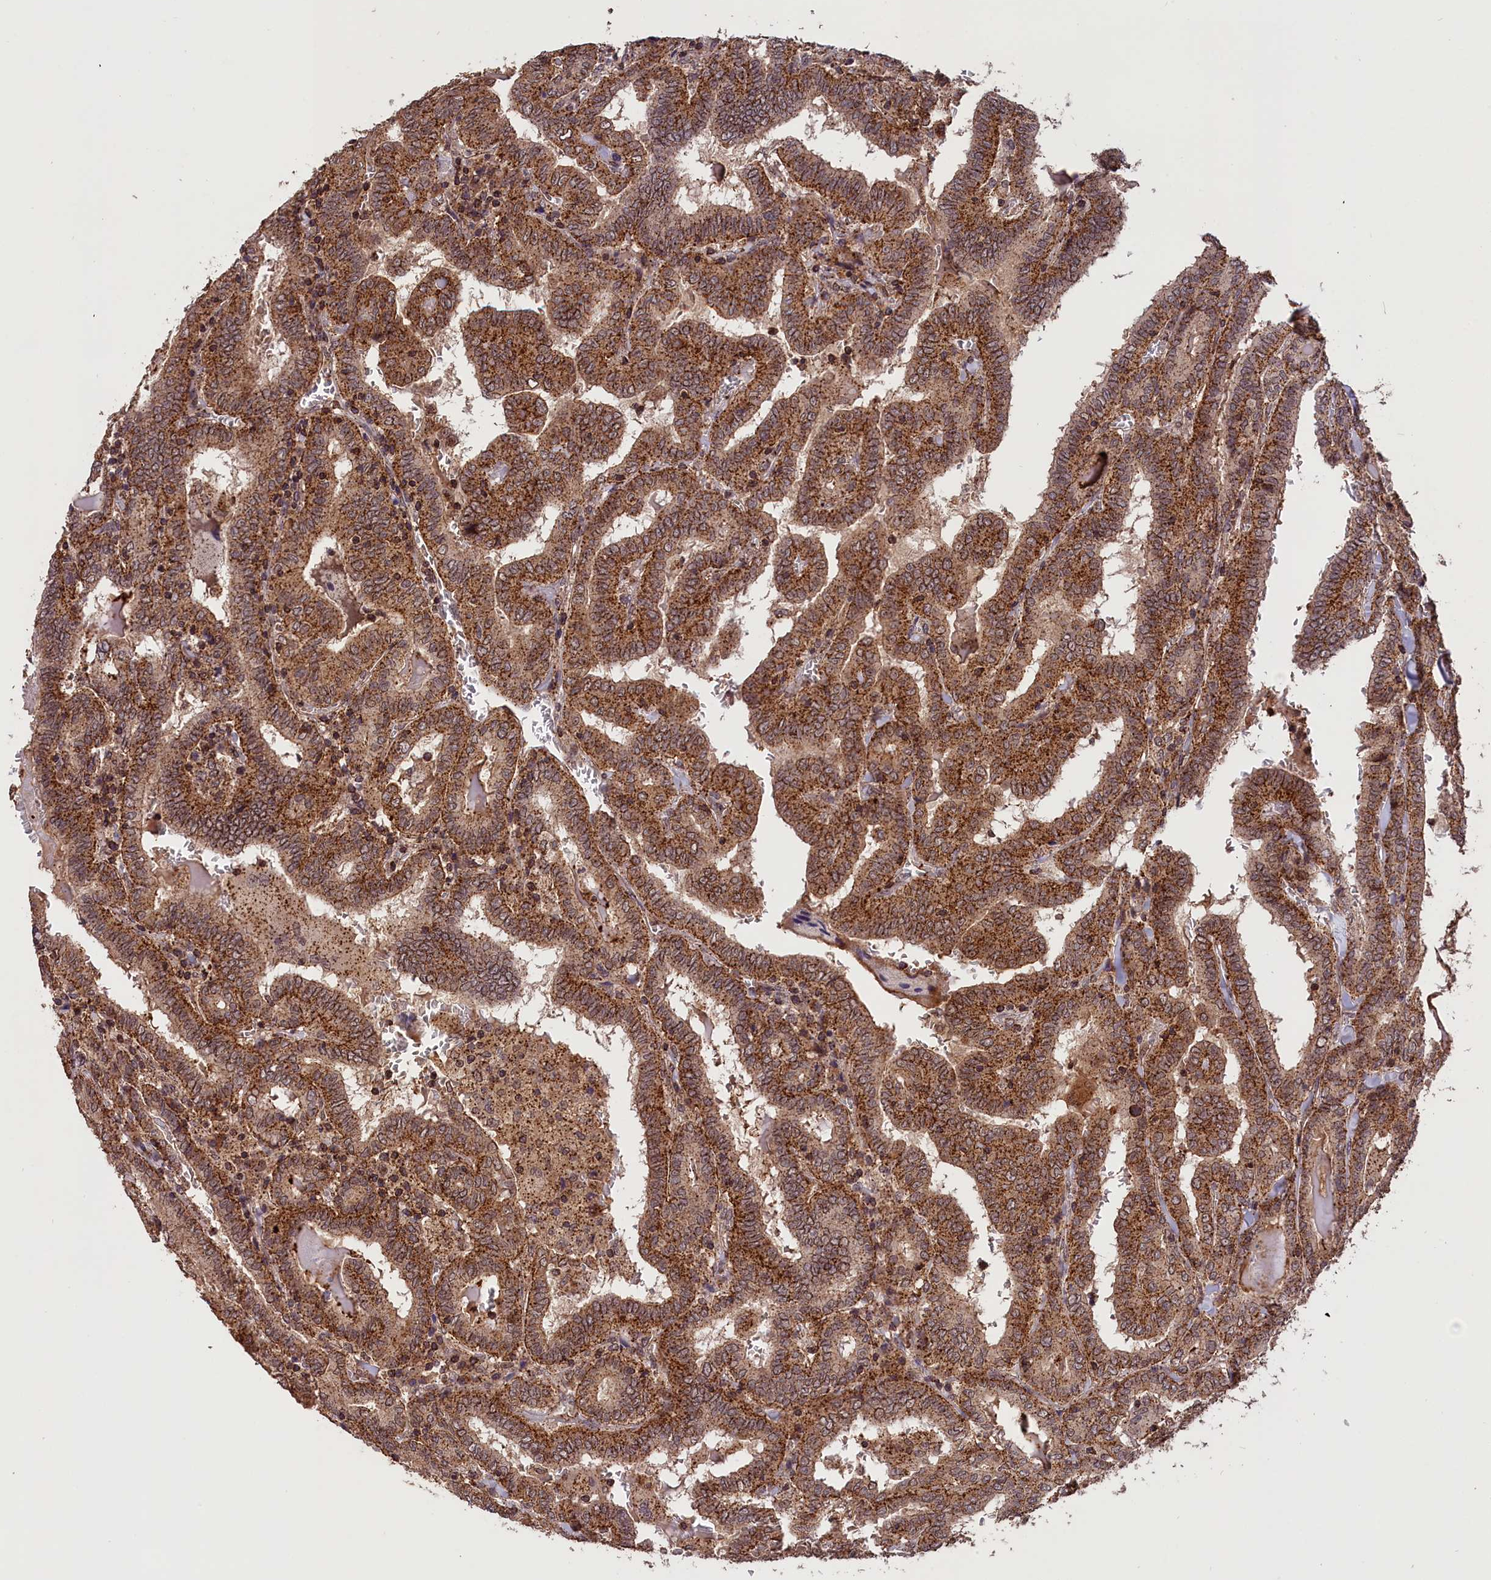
{"staining": {"intensity": "strong", "quantity": ">75%", "location": "cytoplasmic/membranous"}, "tissue": "thyroid cancer", "cell_type": "Tumor cells", "image_type": "cancer", "snomed": [{"axis": "morphology", "description": "Papillary adenocarcinoma, NOS"}, {"axis": "topography", "description": "Thyroid gland"}], "caption": "Immunohistochemical staining of thyroid cancer displays strong cytoplasmic/membranous protein positivity in about >75% of tumor cells.", "gene": "IST1", "patient": {"sex": "female", "age": 72}}